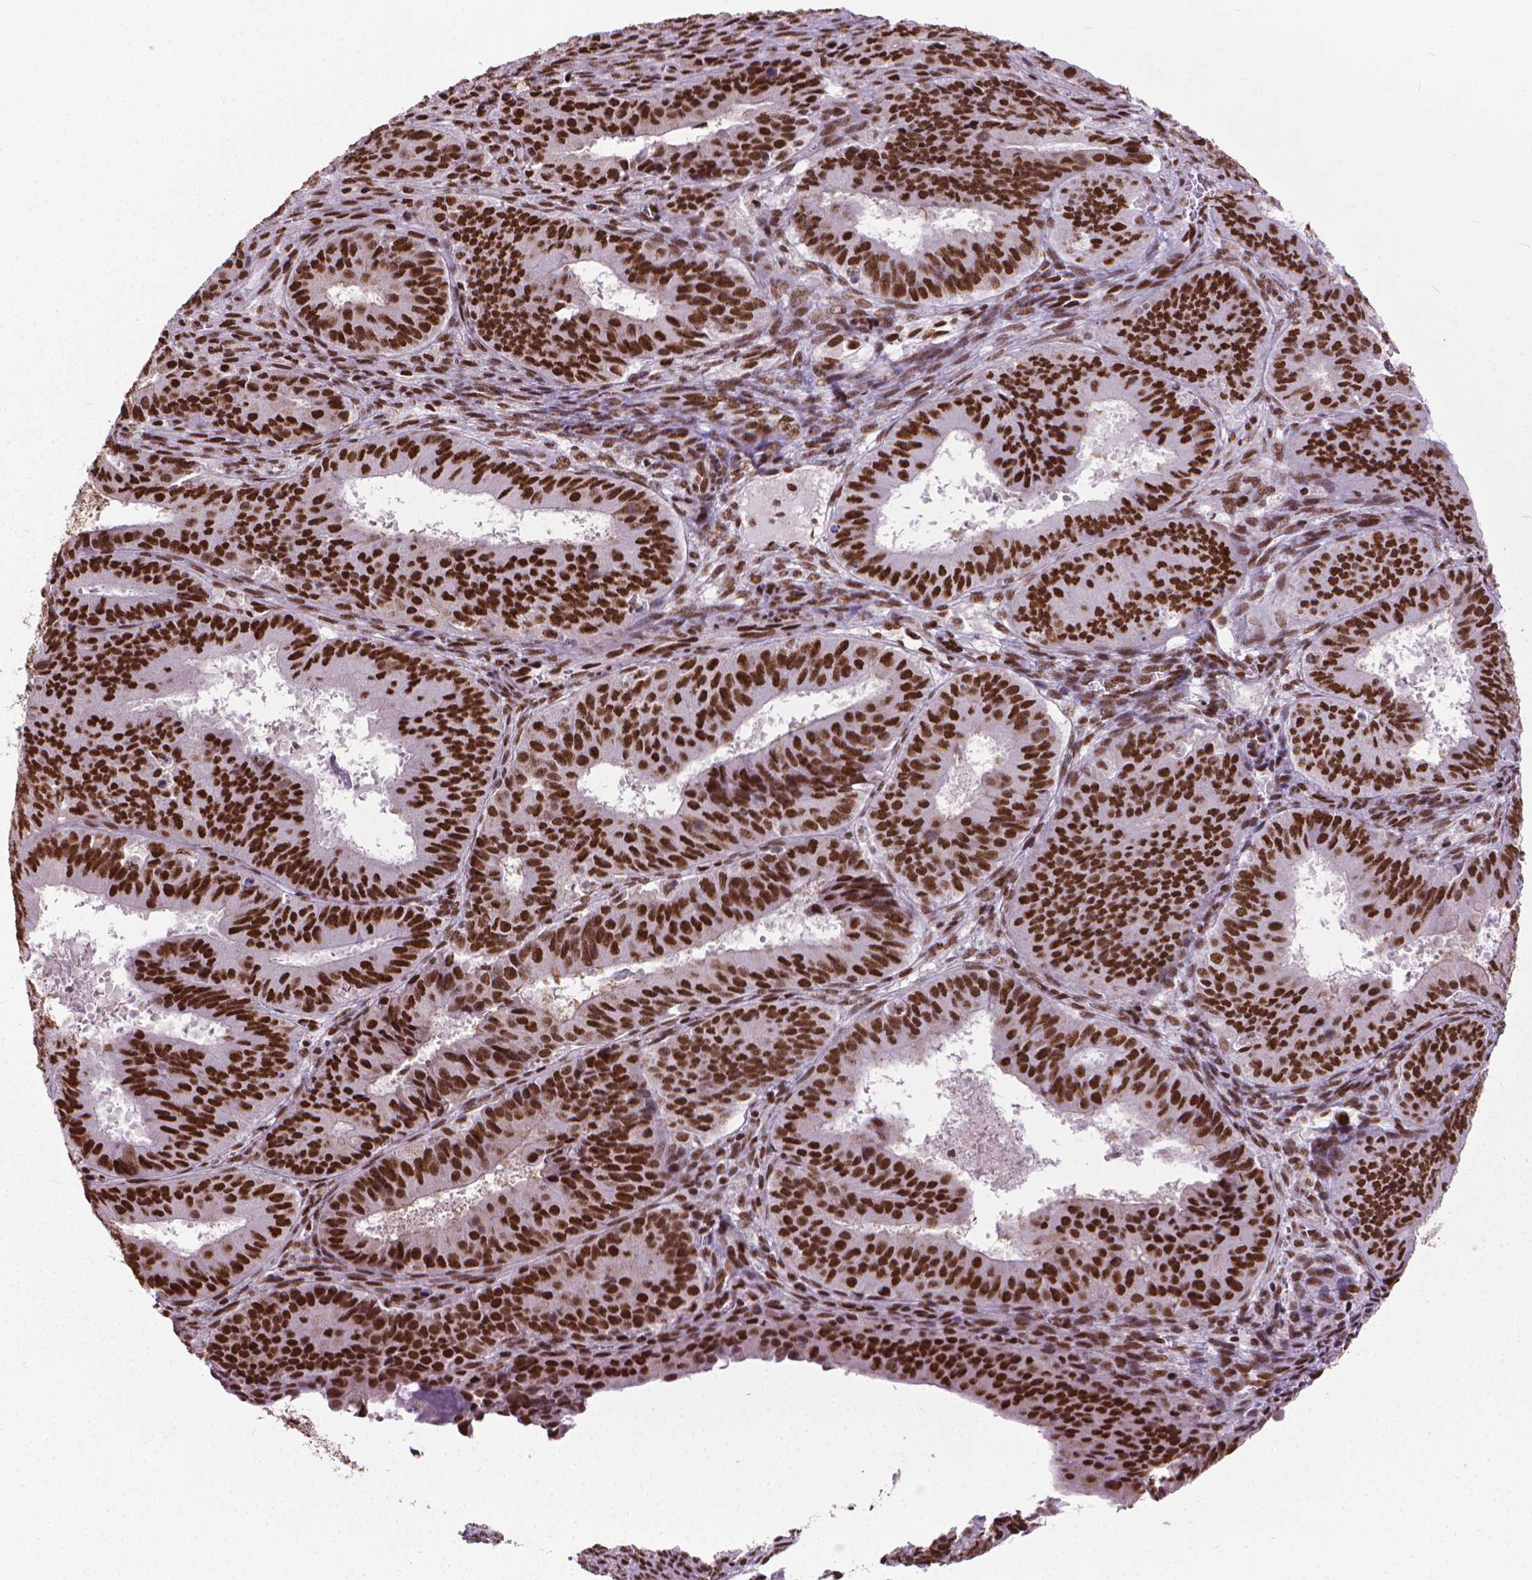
{"staining": {"intensity": "strong", "quantity": ">75%", "location": "nuclear"}, "tissue": "ovarian cancer", "cell_type": "Tumor cells", "image_type": "cancer", "snomed": [{"axis": "morphology", "description": "Carcinoma, endometroid"}, {"axis": "topography", "description": "Ovary"}], "caption": "Tumor cells reveal high levels of strong nuclear staining in approximately >75% of cells in human ovarian endometroid carcinoma. (brown staining indicates protein expression, while blue staining denotes nuclei).", "gene": "AKAP8", "patient": {"sex": "female", "age": 42}}